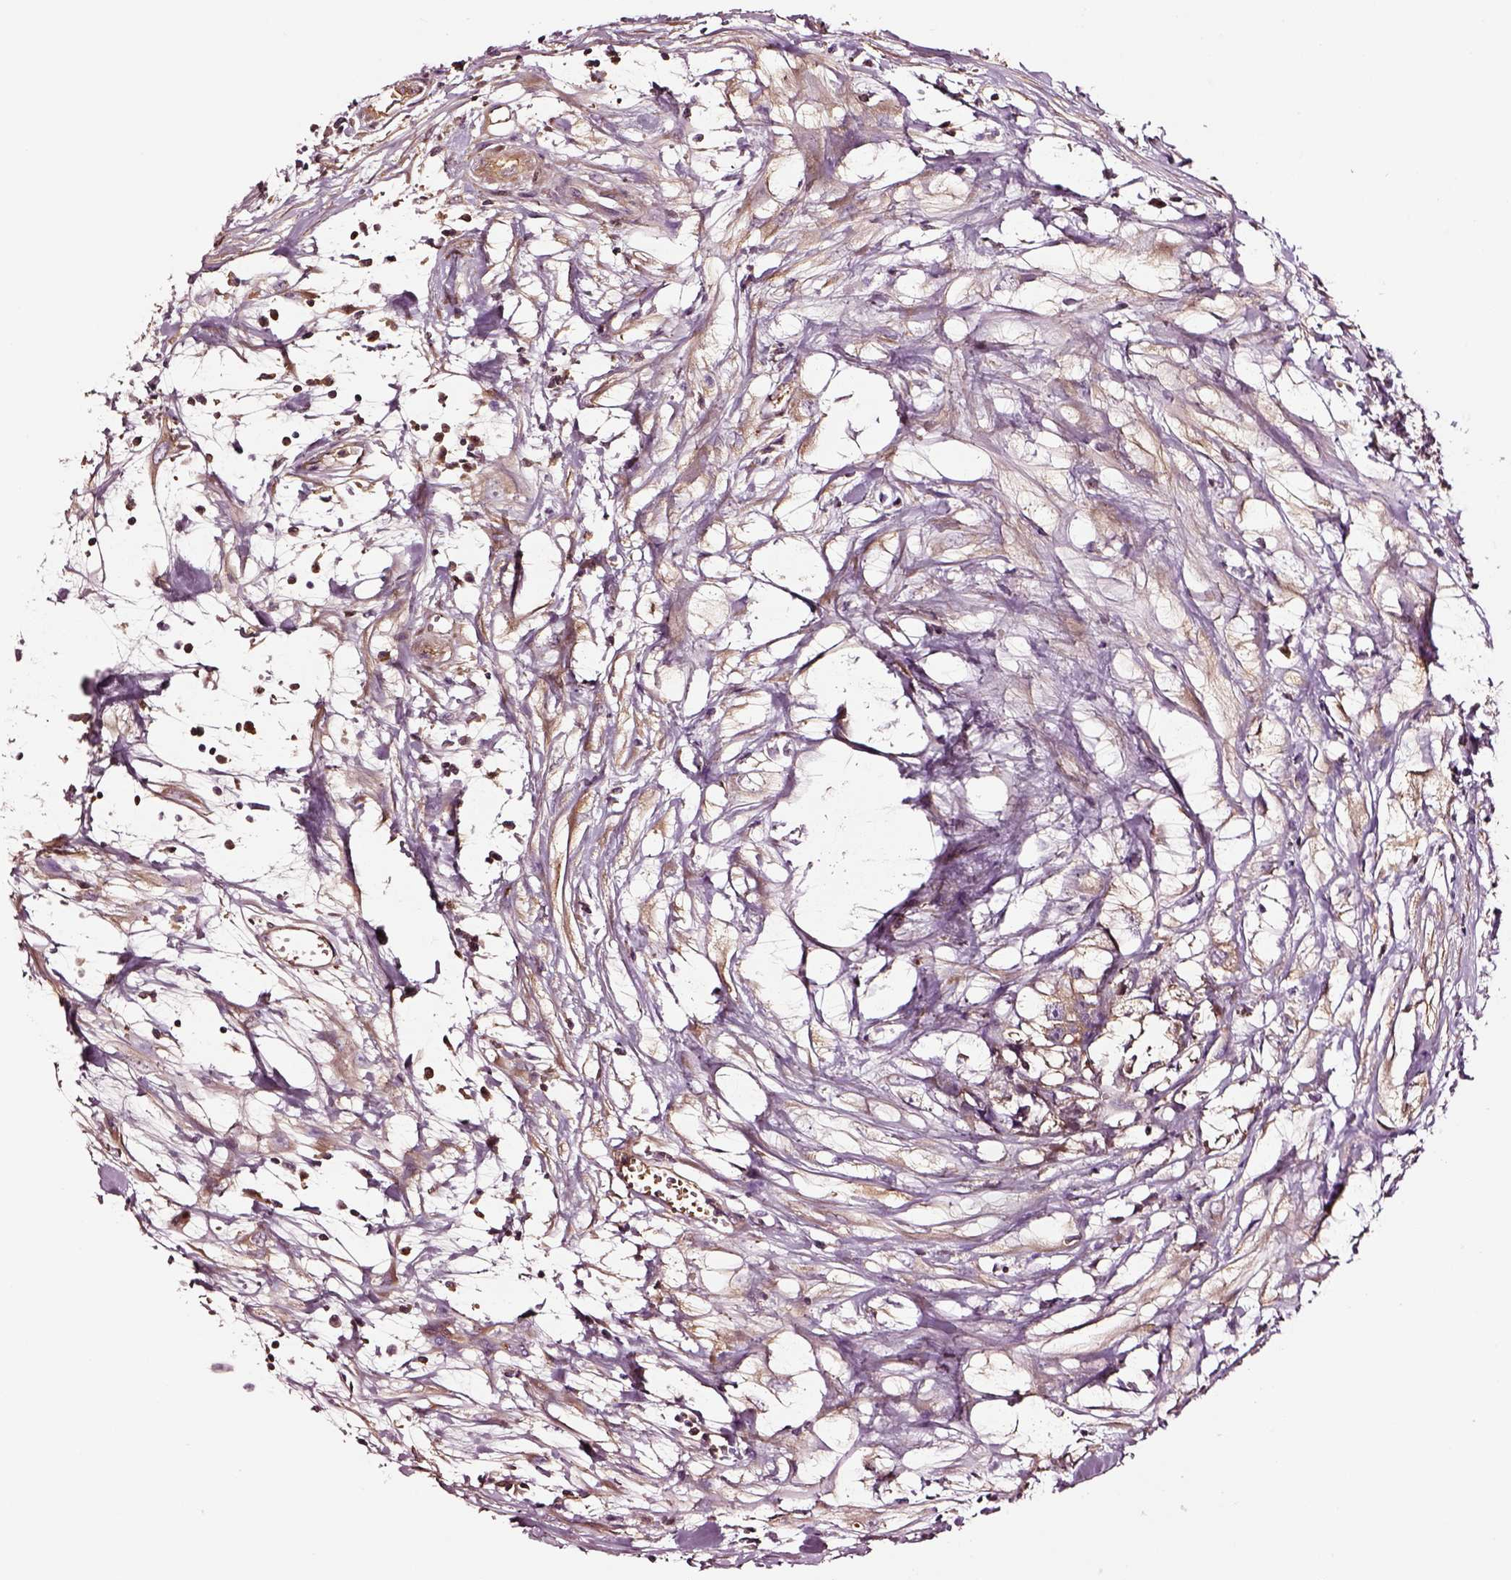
{"staining": {"intensity": "weak", "quantity": ">75%", "location": "cytoplasmic/membranous"}, "tissue": "testis cancer", "cell_type": "Tumor cells", "image_type": "cancer", "snomed": [{"axis": "morphology", "description": "Carcinoma, Embryonal, NOS"}, {"axis": "morphology", "description": "Teratoma, malignant, NOS"}, {"axis": "topography", "description": "Testis"}], "caption": "Protein staining by immunohistochemistry reveals weak cytoplasmic/membranous staining in about >75% of tumor cells in testis malignant teratoma. (Brightfield microscopy of DAB IHC at high magnification).", "gene": "TF", "patient": {"sex": "male", "age": 44}}